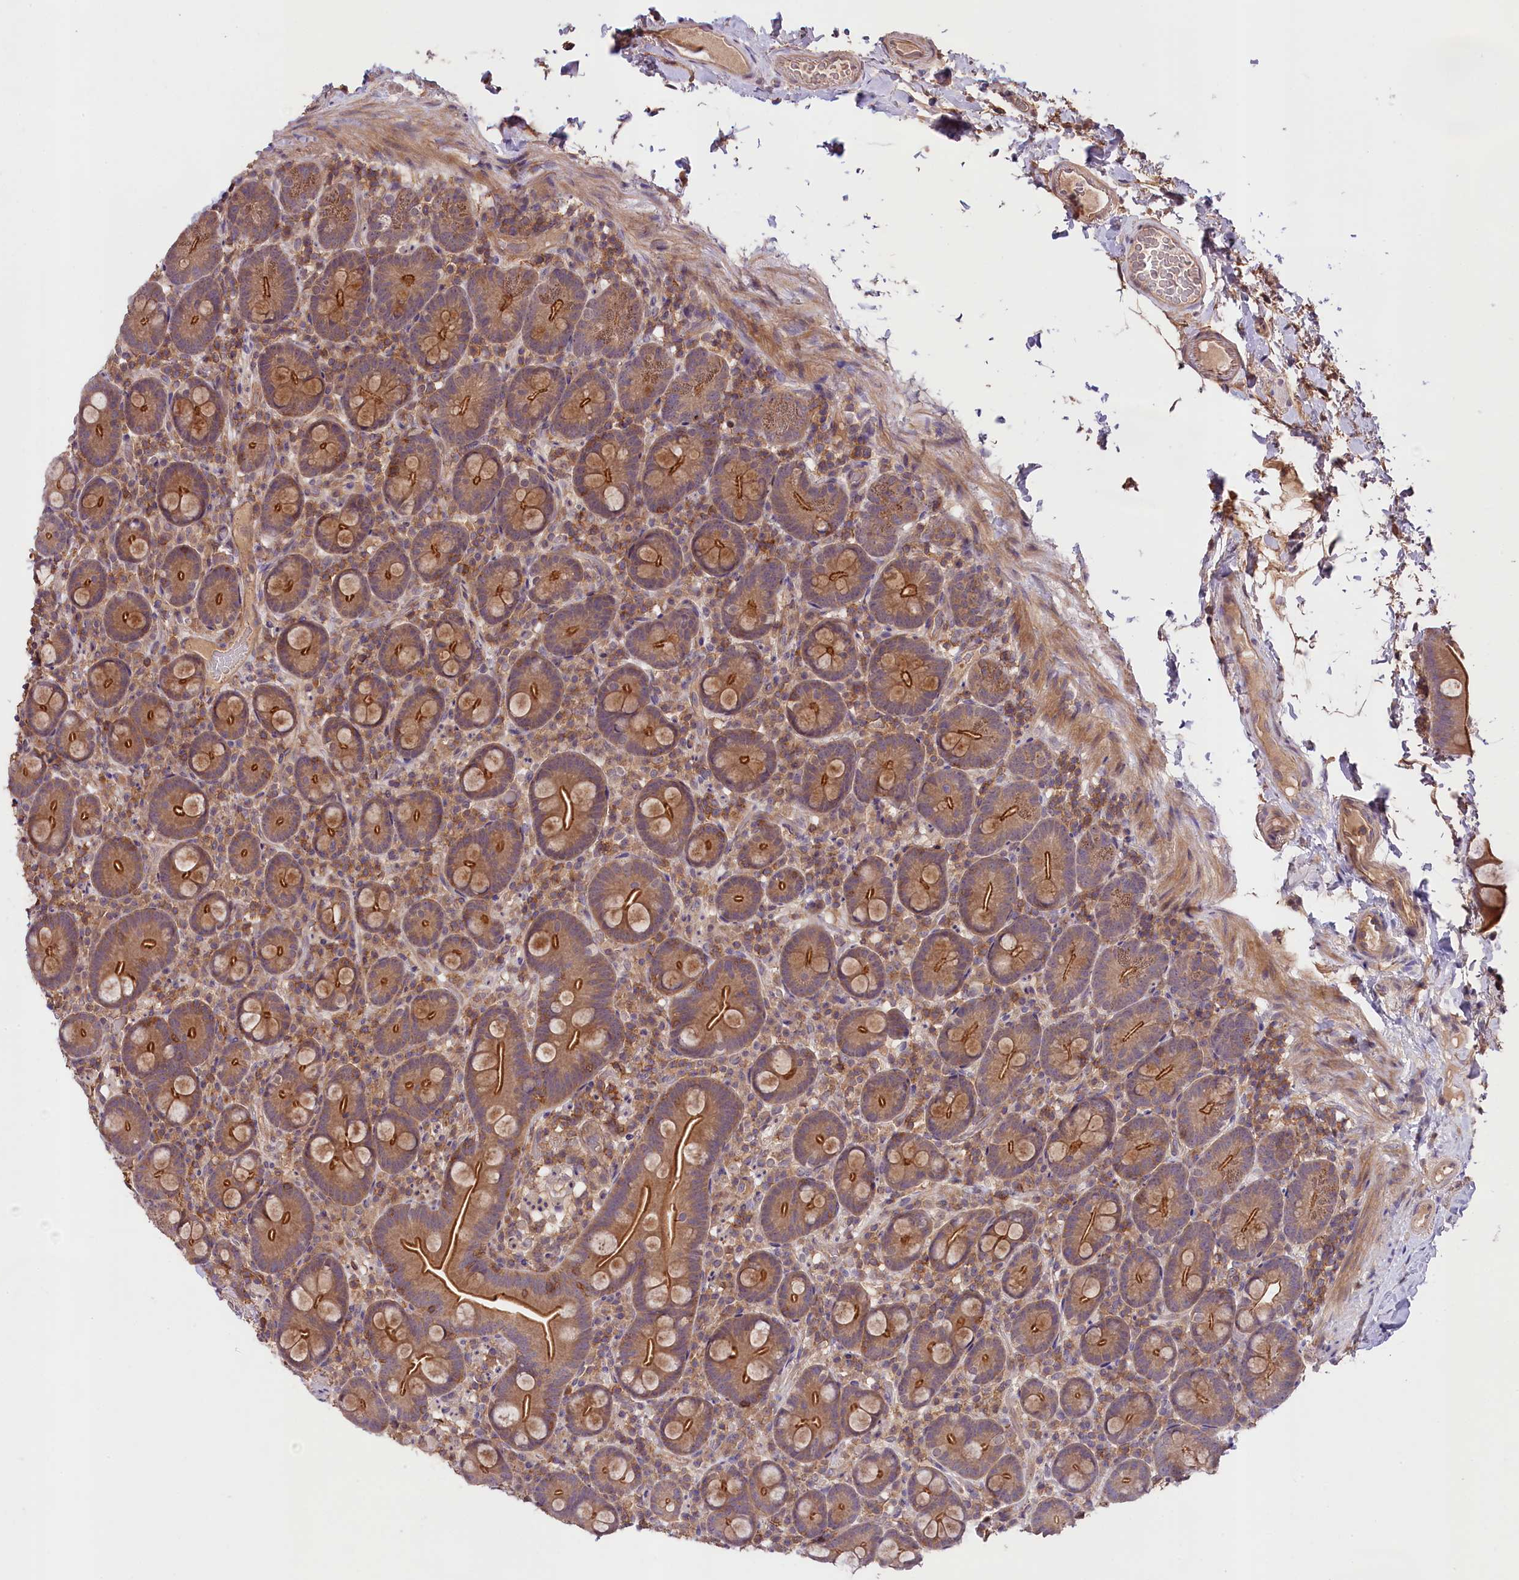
{"staining": {"intensity": "strong", "quantity": "25%-75%", "location": "cytoplasmic/membranous"}, "tissue": "small intestine", "cell_type": "Glandular cells", "image_type": "normal", "snomed": [{"axis": "morphology", "description": "Normal tissue, NOS"}, {"axis": "topography", "description": "Small intestine"}], "caption": "An immunohistochemistry (IHC) image of normal tissue is shown. Protein staining in brown highlights strong cytoplasmic/membranous positivity in small intestine within glandular cells.", "gene": "SKIDA1", "patient": {"sex": "female", "age": 68}}